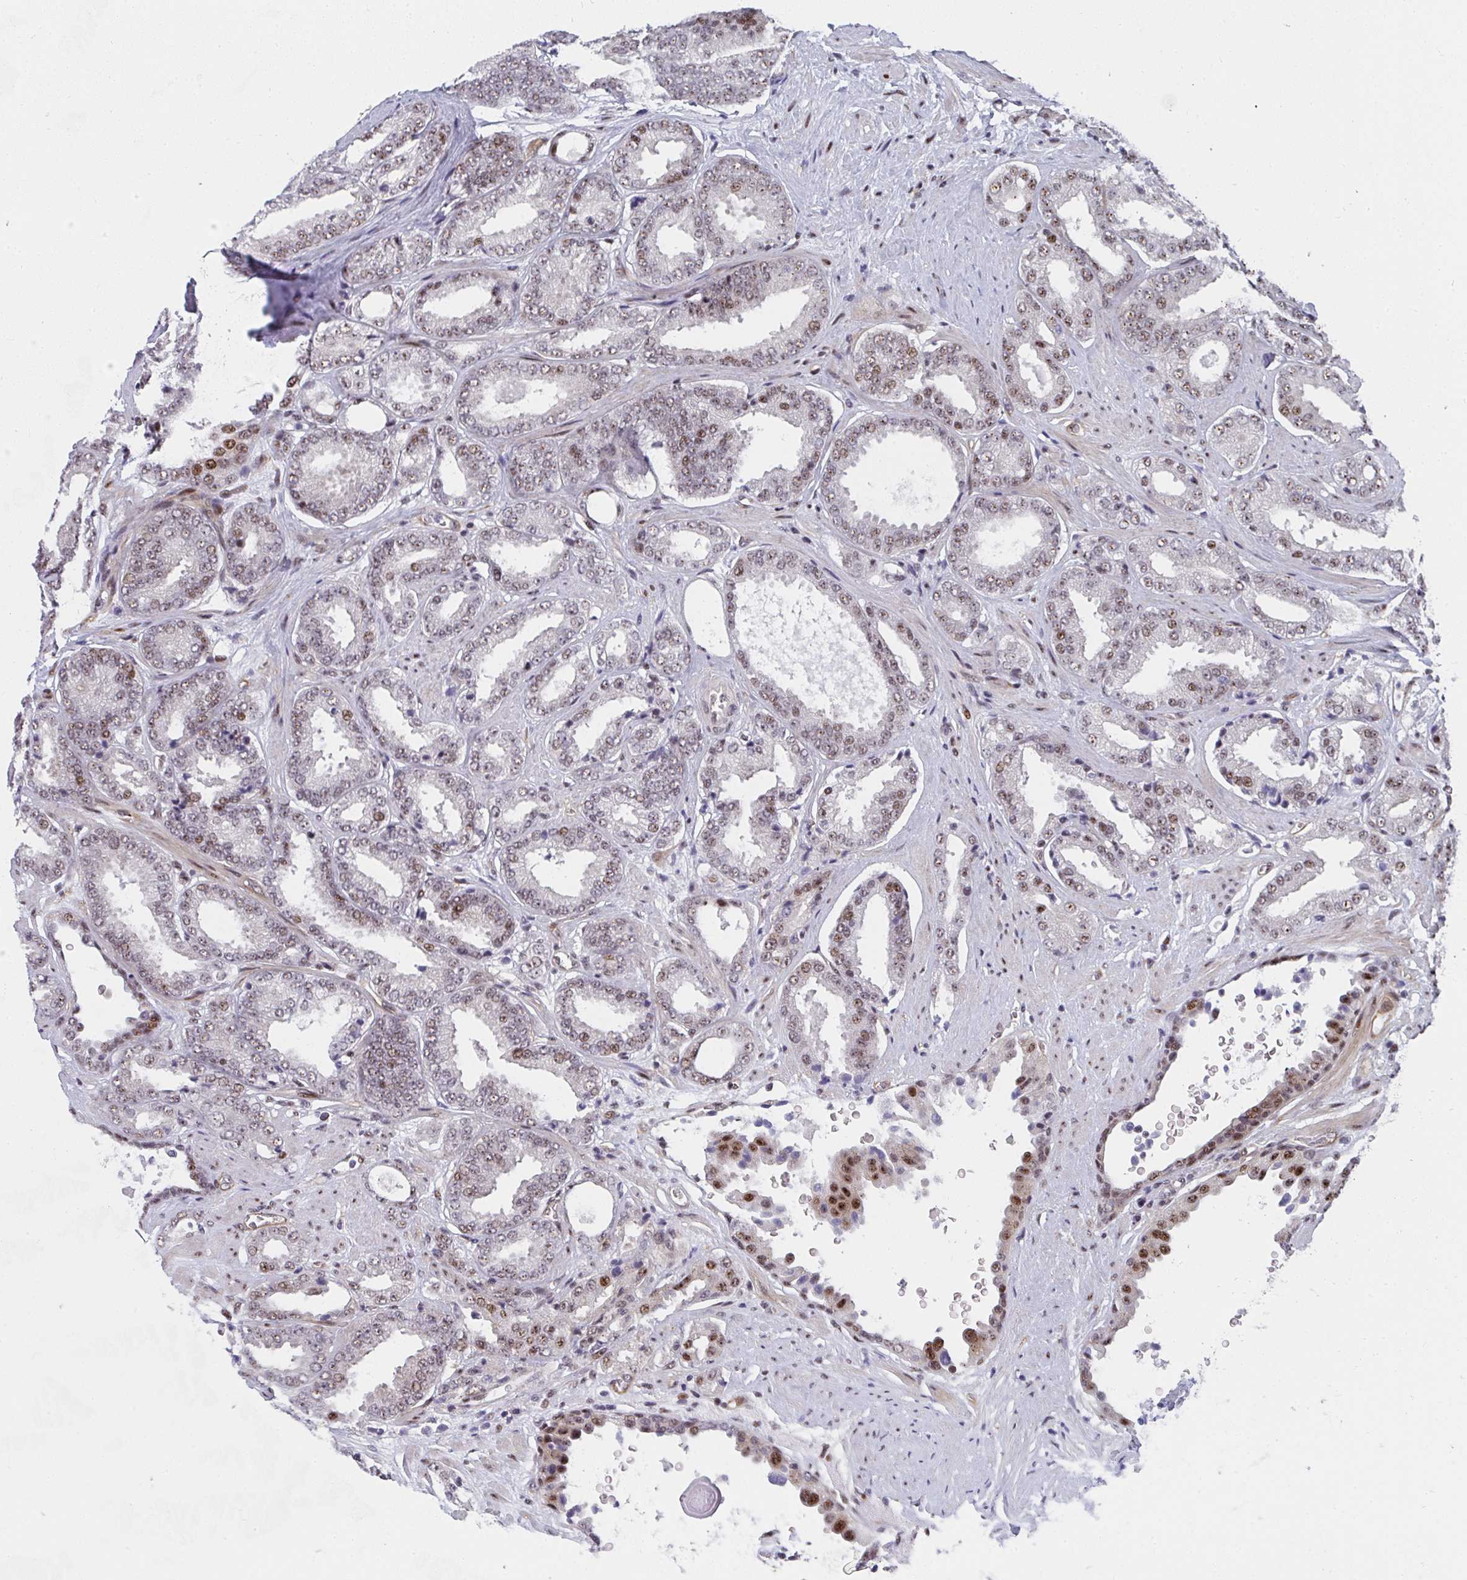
{"staining": {"intensity": "moderate", "quantity": "25%-75%", "location": "nuclear"}, "tissue": "prostate cancer", "cell_type": "Tumor cells", "image_type": "cancer", "snomed": [{"axis": "morphology", "description": "Adenocarcinoma, Low grade"}, {"axis": "topography", "description": "Prostate"}], "caption": "The immunohistochemical stain highlights moderate nuclear positivity in tumor cells of low-grade adenocarcinoma (prostate) tissue. Nuclei are stained in blue.", "gene": "ZIC3", "patient": {"sex": "male", "age": 67}}